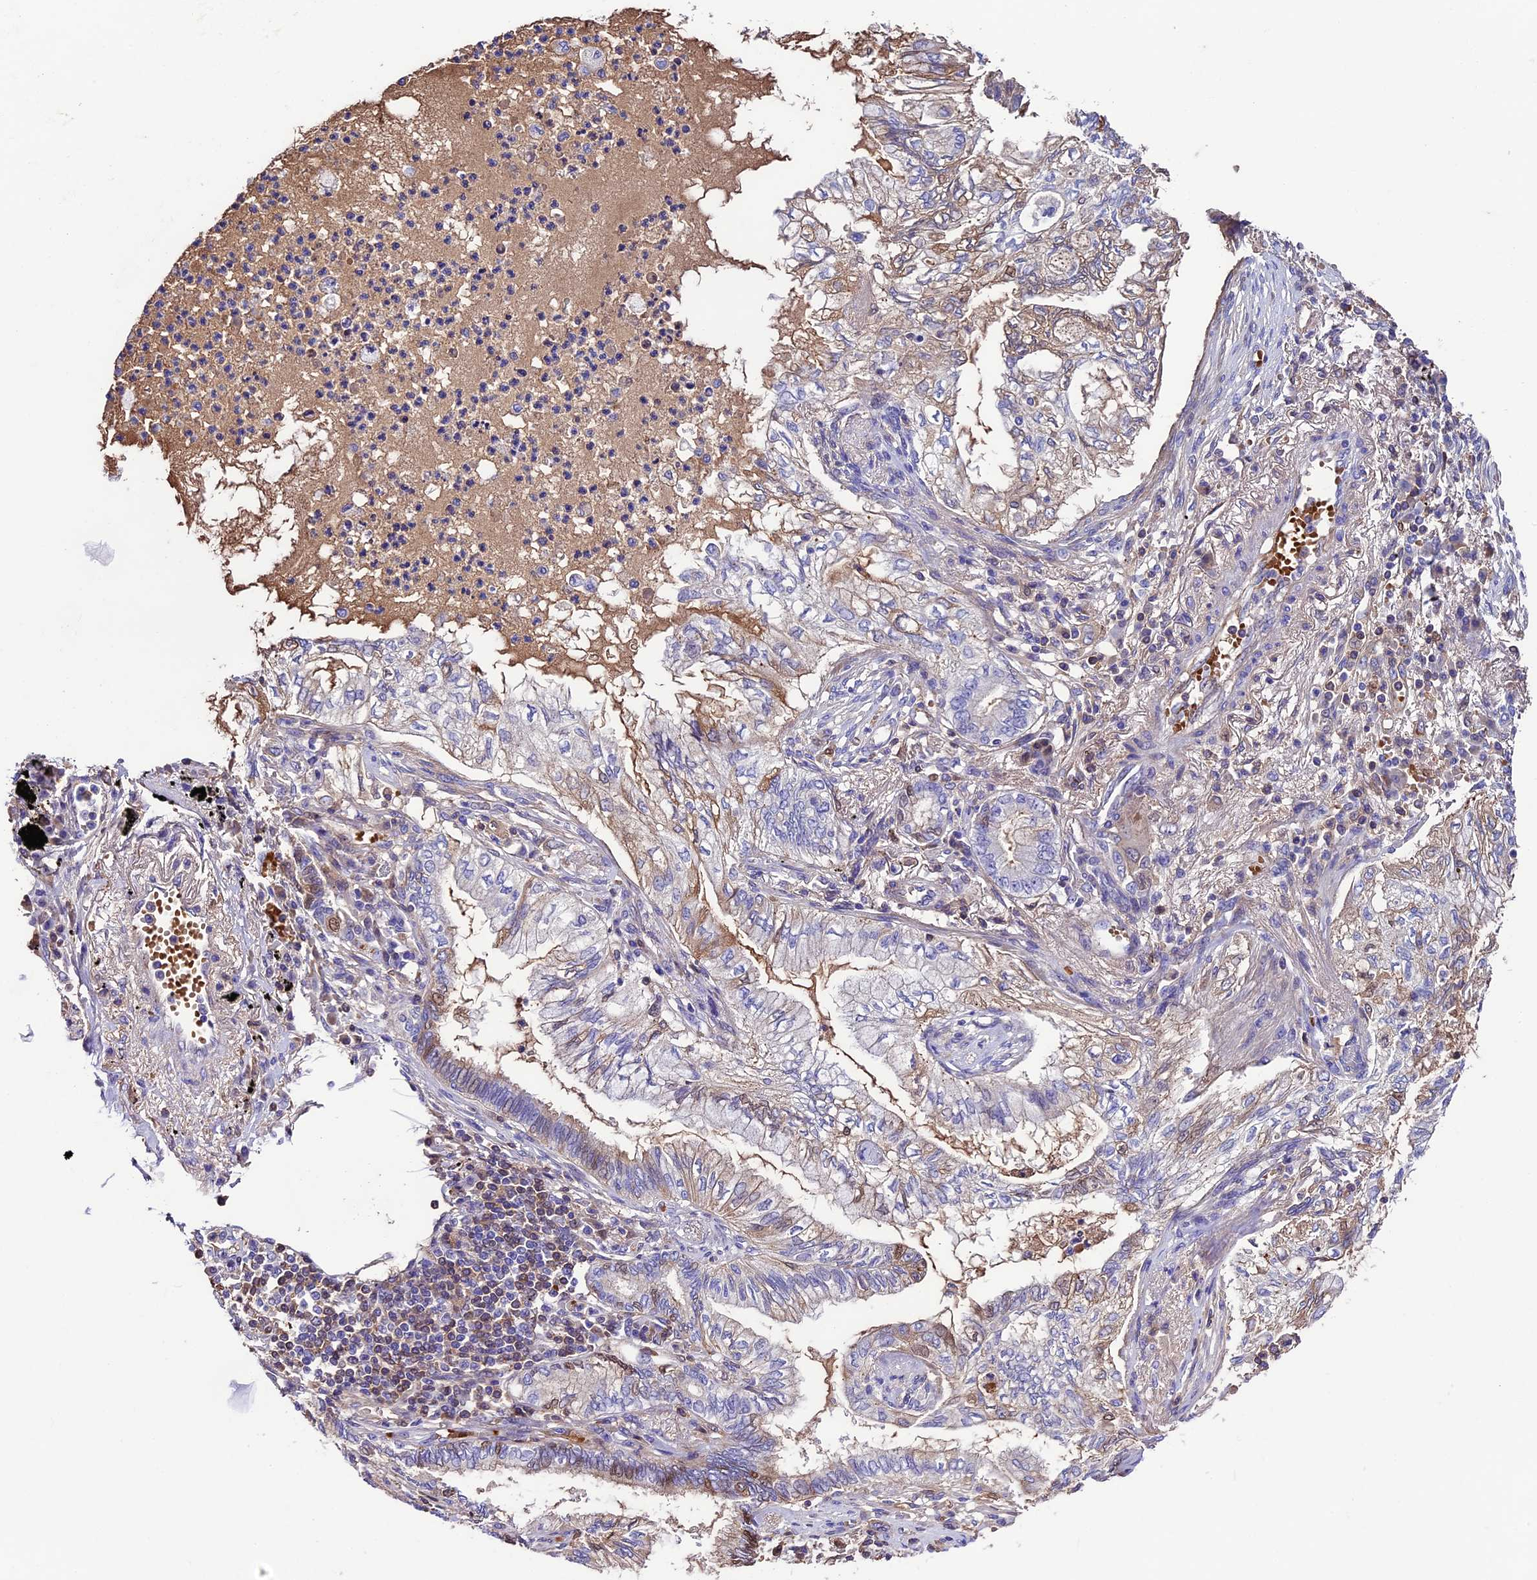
{"staining": {"intensity": "moderate", "quantity": "<25%", "location": "nuclear"}, "tissue": "lung cancer", "cell_type": "Tumor cells", "image_type": "cancer", "snomed": [{"axis": "morphology", "description": "Adenocarcinoma, NOS"}, {"axis": "topography", "description": "Lung"}], "caption": "Lung cancer stained with IHC exhibits moderate nuclear staining in about <25% of tumor cells.", "gene": "TCP11L2", "patient": {"sex": "female", "age": 70}}